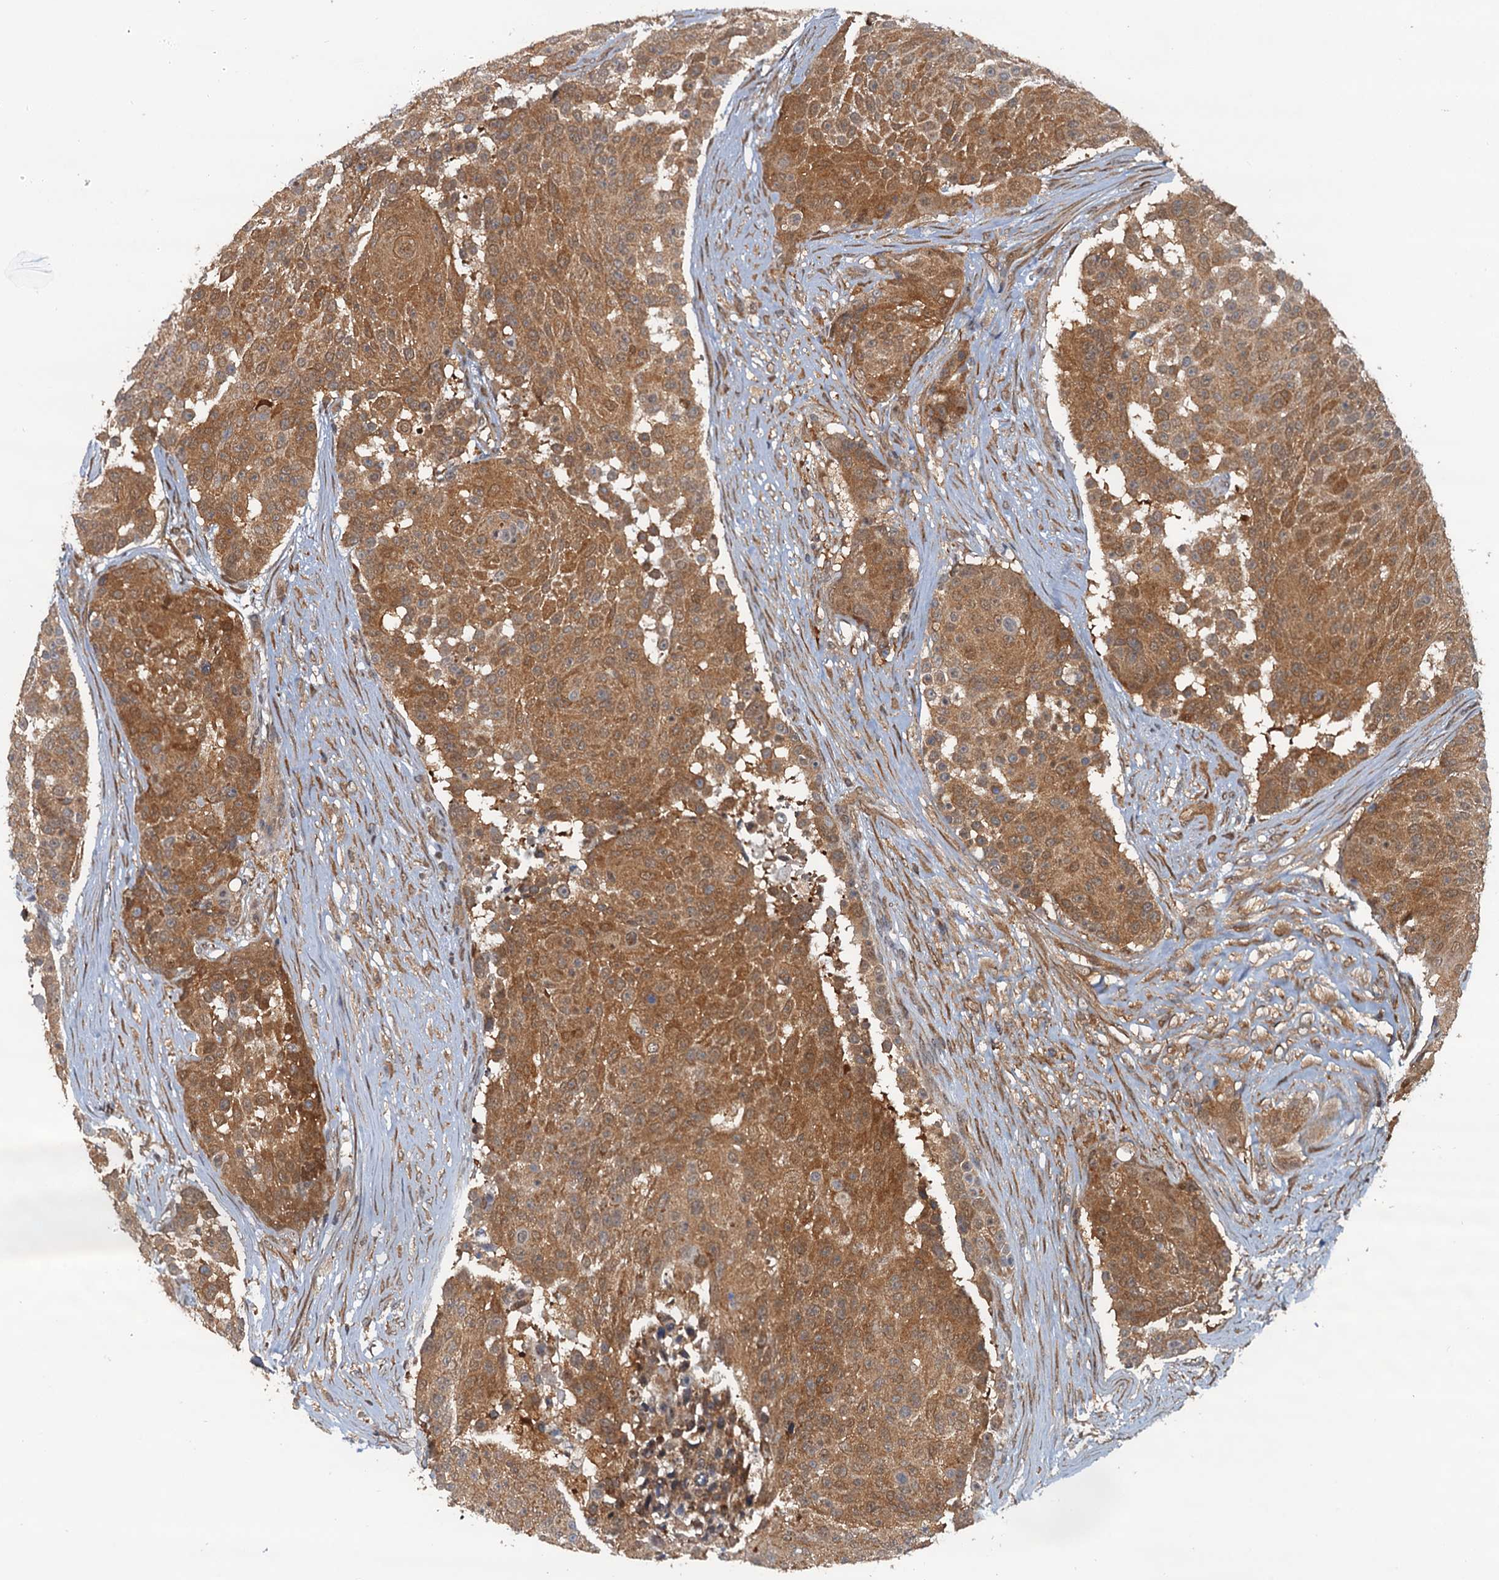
{"staining": {"intensity": "moderate", "quantity": ">75%", "location": "cytoplasmic/membranous"}, "tissue": "urothelial cancer", "cell_type": "Tumor cells", "image_type": "cancer", "snomed": [{"axis": "morphology", "description": "Urothelial carcinoma, High grade"}, {"axis": "topography", "description": "Urinary bladder"}], "caption": "About >75% of tumor cells in urothelial carcinoma (high-grade) demonstrate moderate cytoplasmic/membranous protein staining as visualized by brown immunohistochemical staining.", "gene": "AAGAB", "patient": {"sex": "female", "age": 63}}